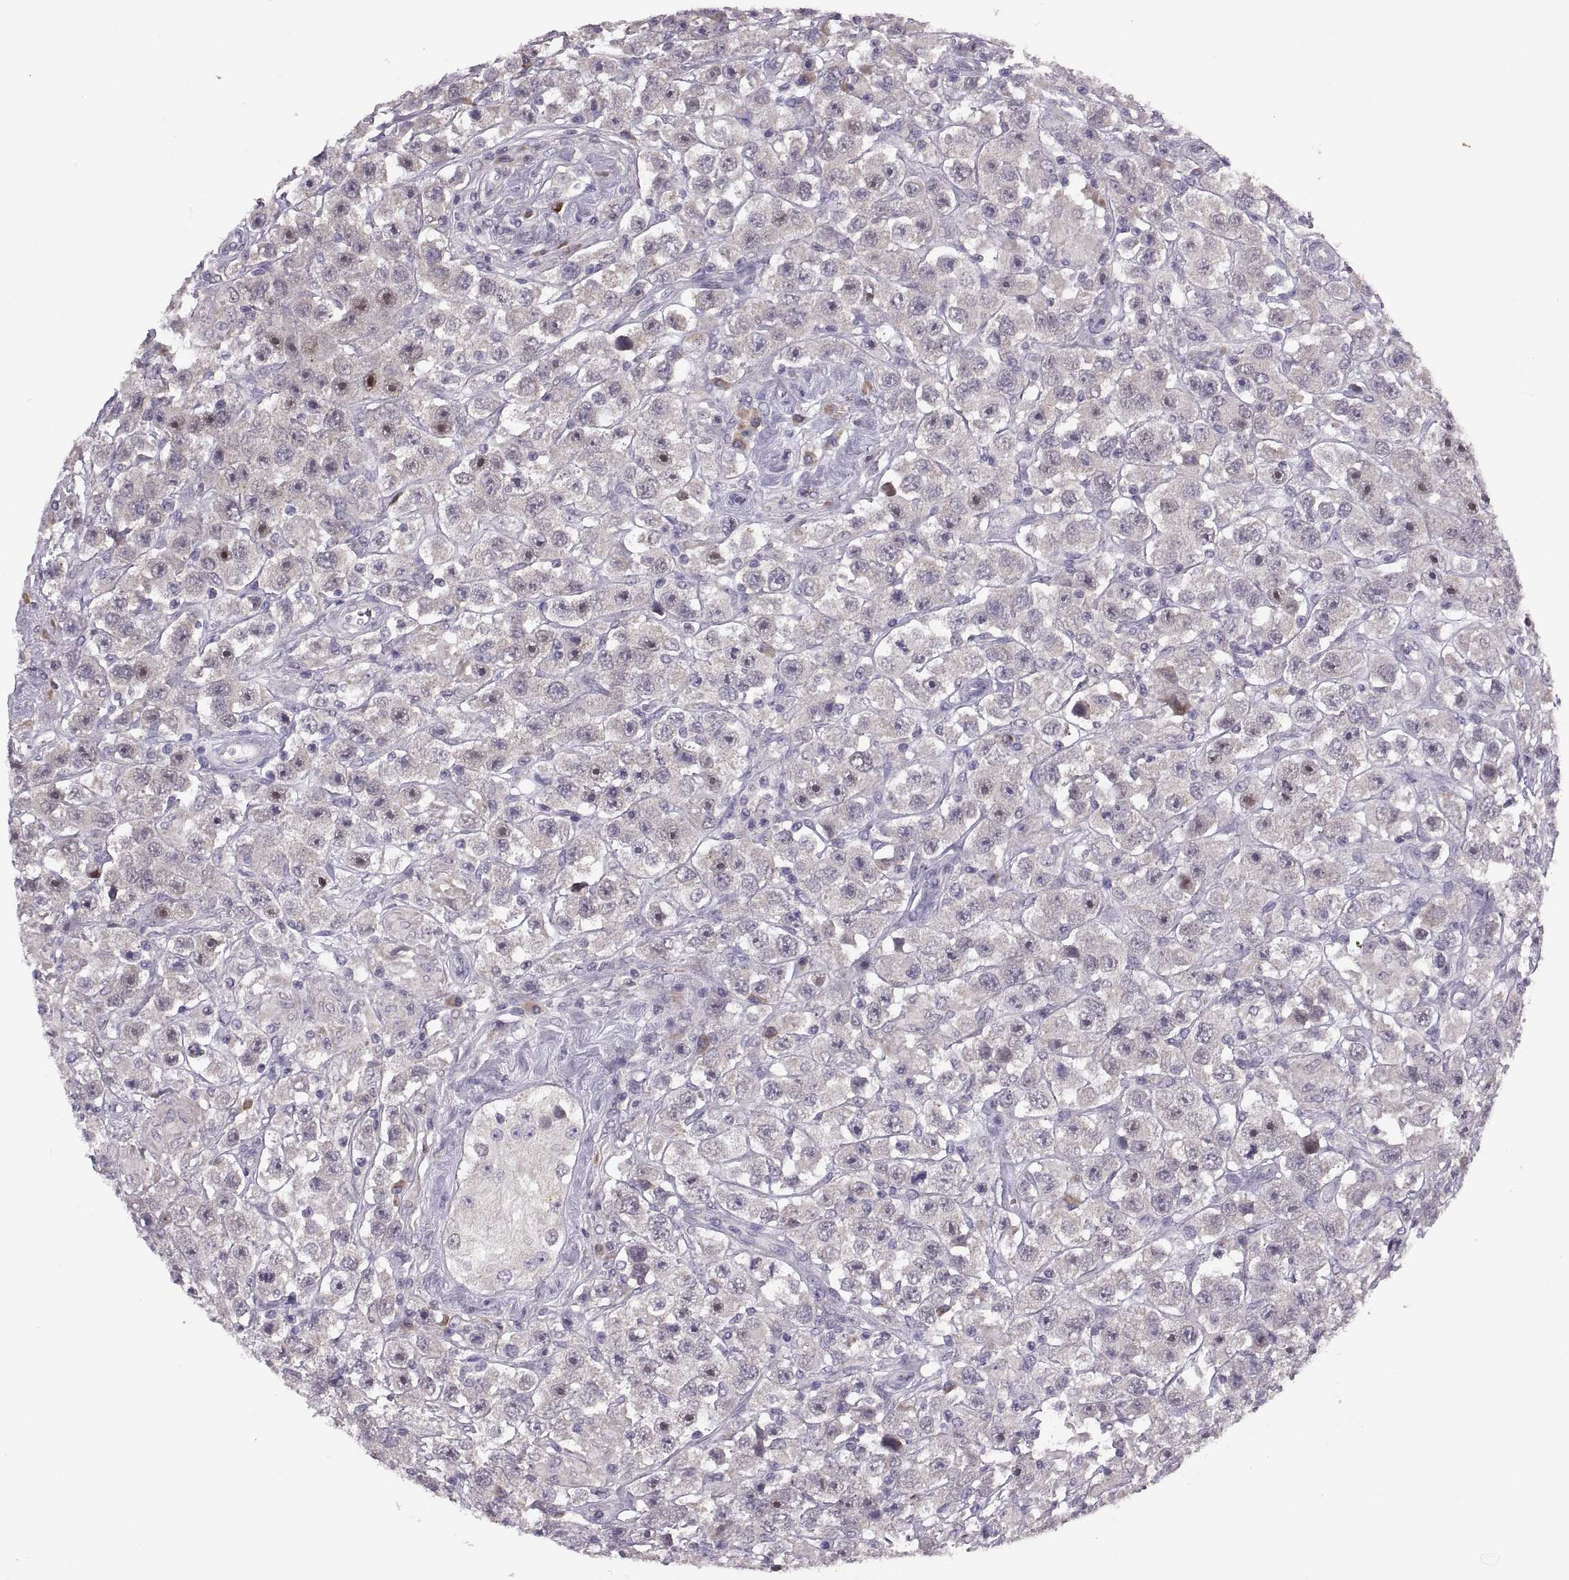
{"staining": {"intensity": "weak", "quantity": ">75%", "location": "cytoplasmic/membranous"}, "tissue": "testis cancer", "cell_type": "Tumor cells", "image_type": "cancer", "snomed": [{"axis": "morphology", "description": "Seminoma, NOS"}, {"axis": "topography", "description": "Testis"}], "caption": "Weak cytoplasmic/membranous staining for a protein is seen in about >75% of tumor cells of seminoma (testis) using immunohistochemistry (IHC).", "gene": "ADH6", "patient": {"sex": "male", "age": 45}}